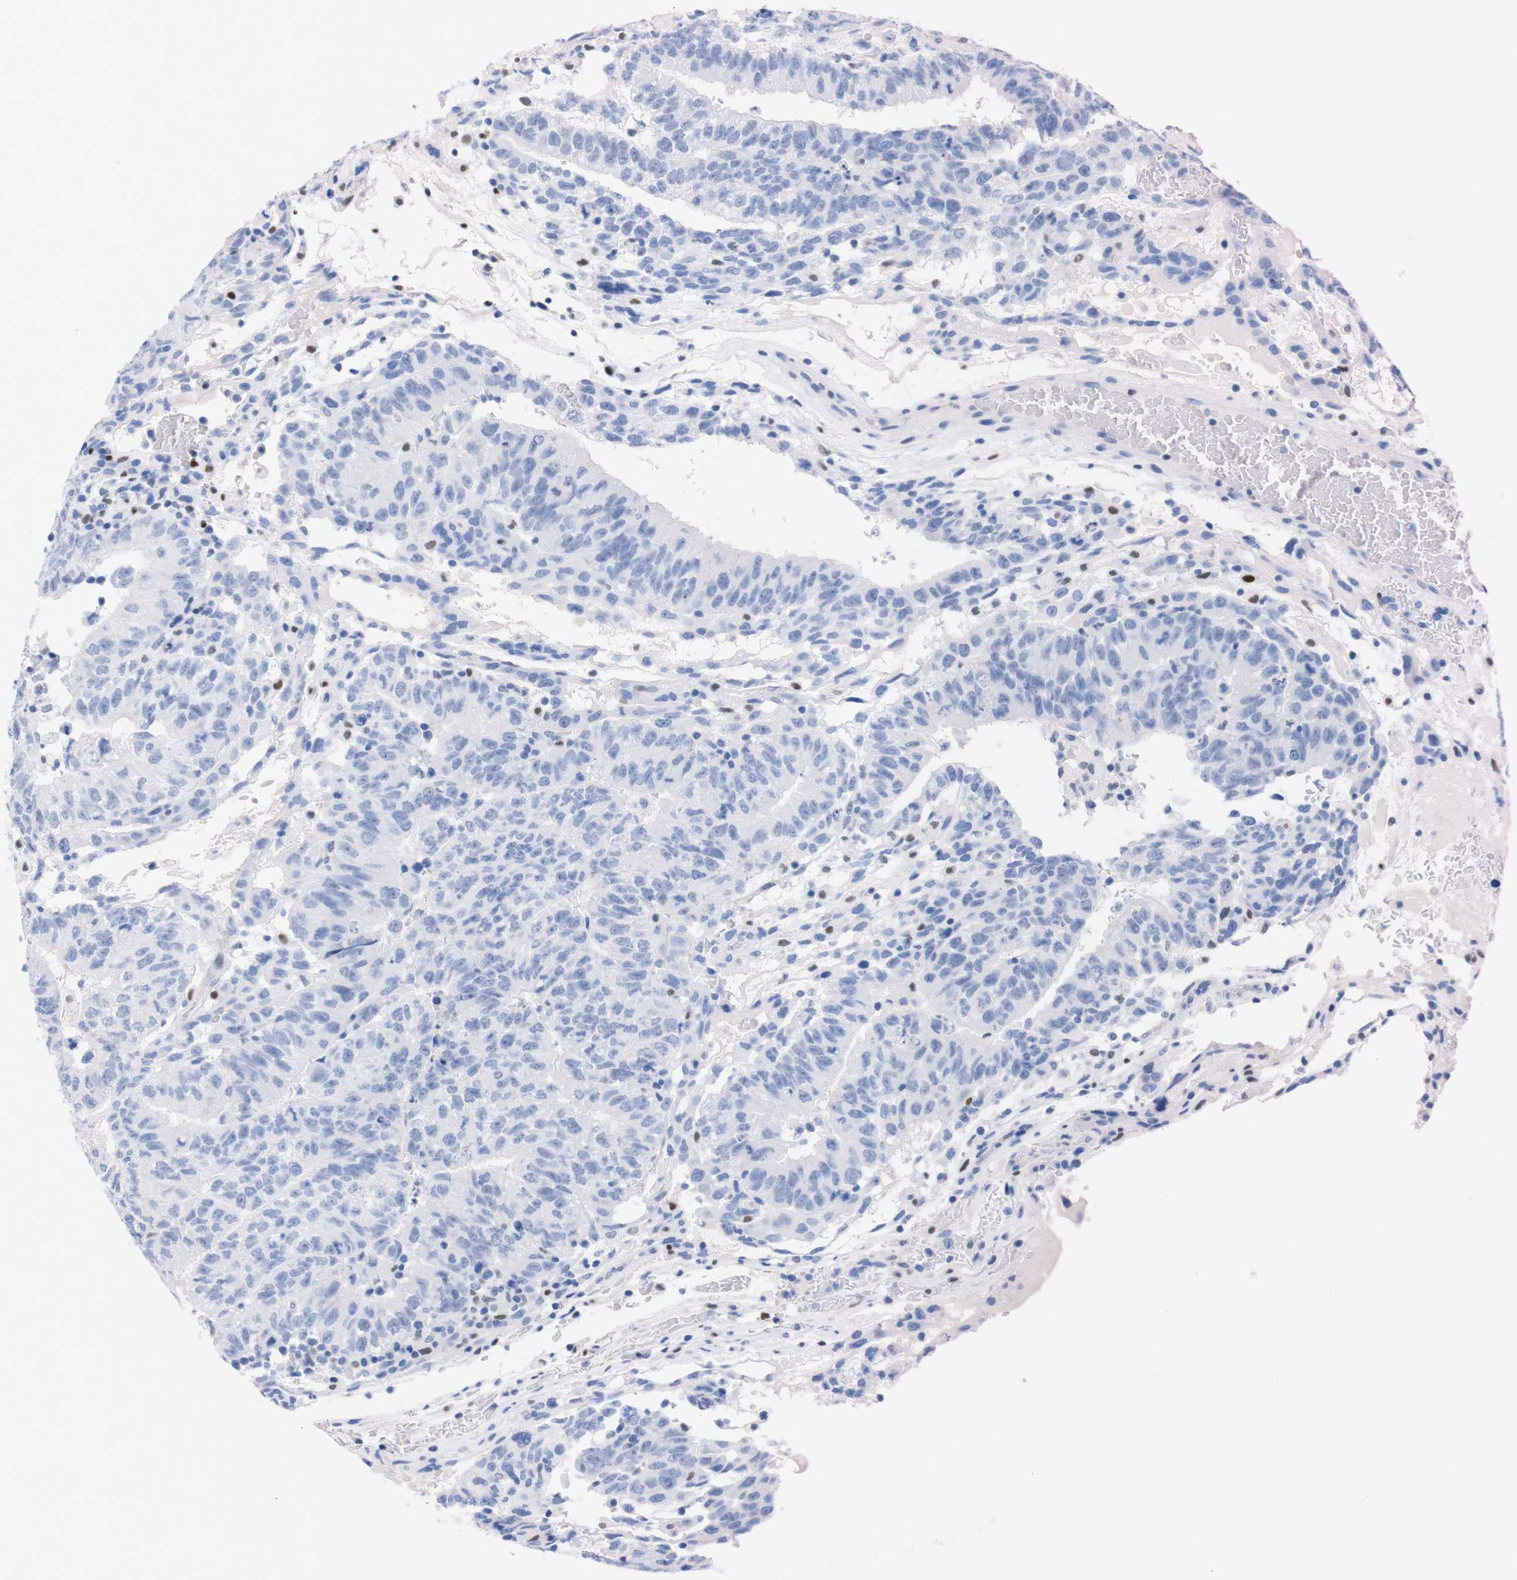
{"staining": {"intensity": "negative", "quantity": "none", "location": "none"}, "tissue": "testis cancer", "cell_type": "Tumor cells", "image_type": "cancer", "snomed": [{"axis": "morphology", "description": "Seminoma, NOS"}, {"axis": "morphology", "description": "Carcinoma, Embryonal, NOS"}, {"axis": "topography", "description": "Testis"}], "caption": "IHC image of neoplastic tissue: testis cancer (embryonal carcinoma) stained with DAB (3,3'-diaminobenzidine) demonstrates no significant protein positivity in tumor cells. (DAB (3,3'-diaminobenzidine) immunohistochemistry with hematoxylin counter stain).", "gene": "P2RY12", "patient": {"sex": "male", "age": 52}}